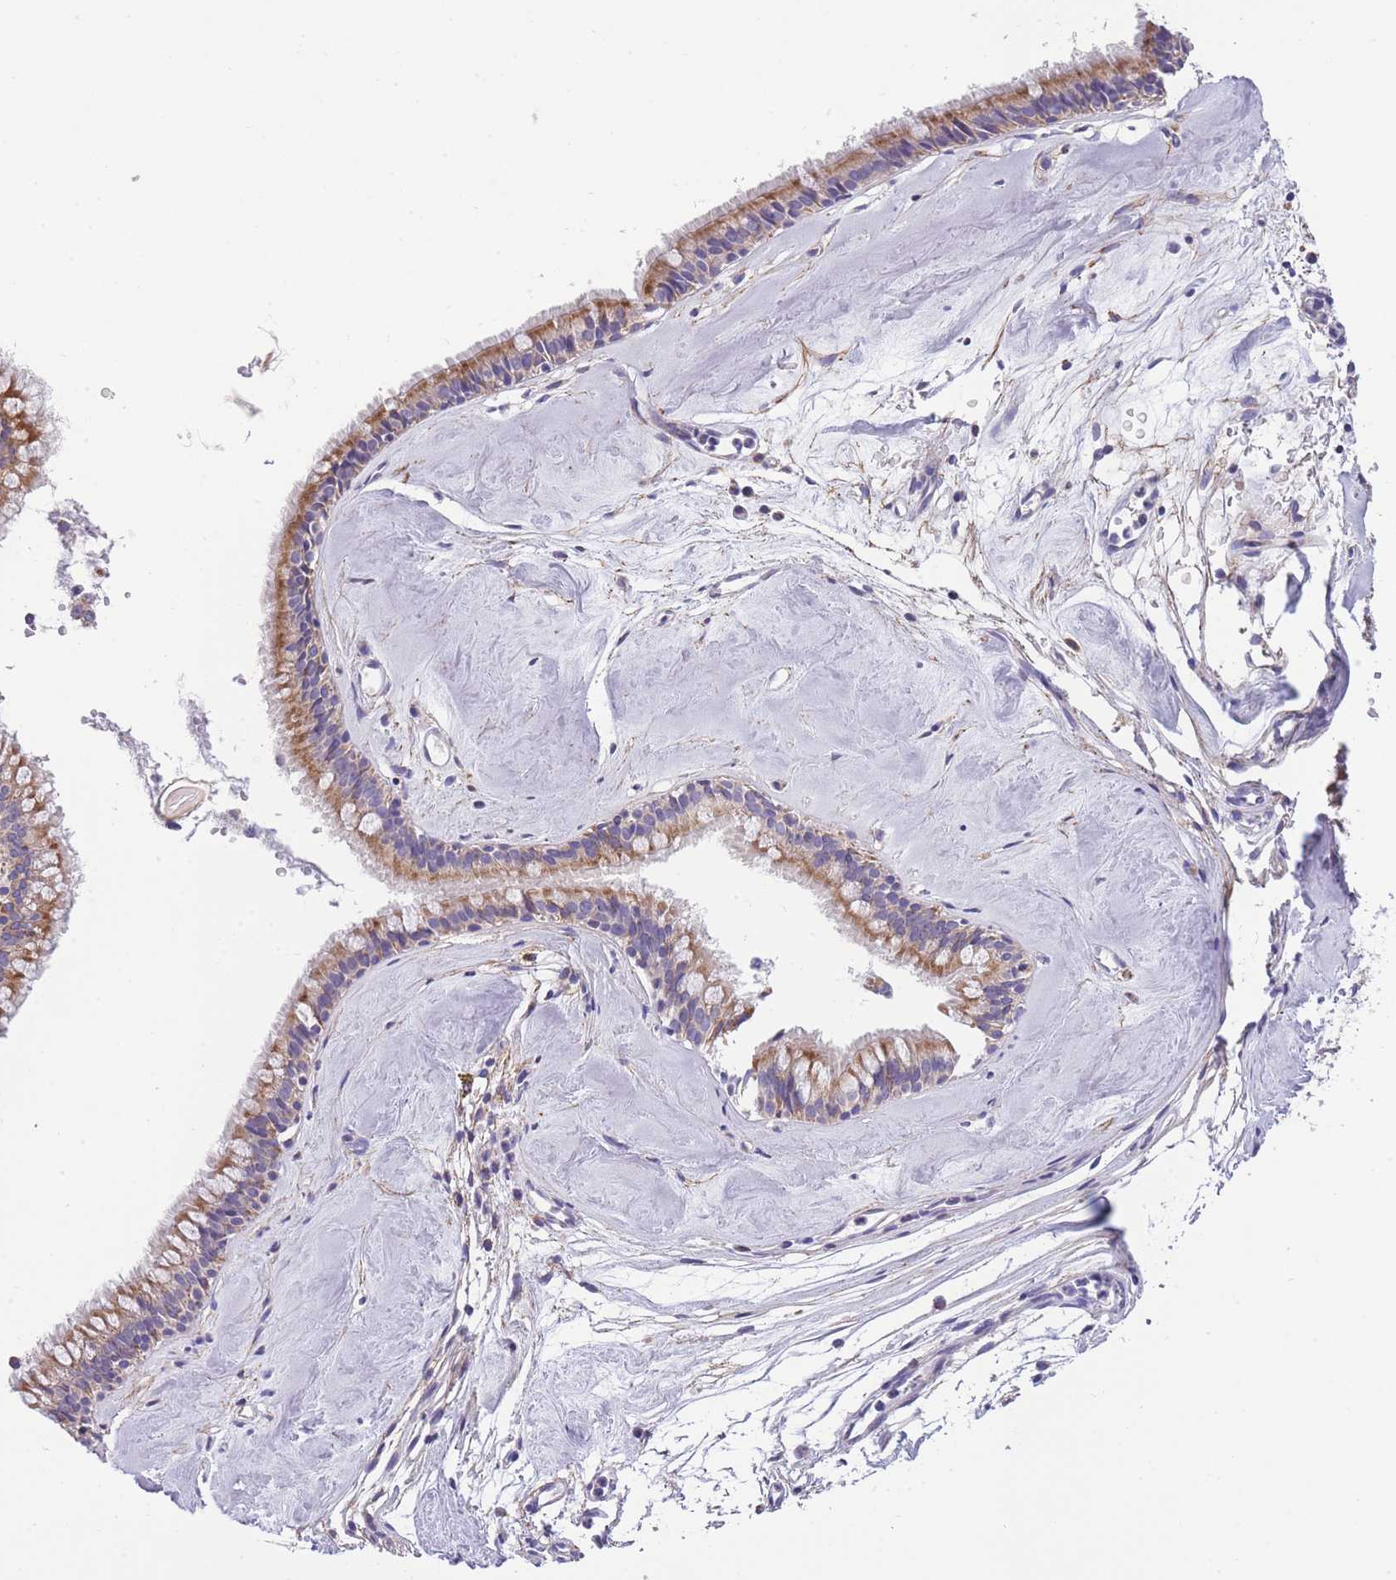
{"staining": {"intensity": "moderate", "quantity": ">75%", "location": "cytoplasmic/membranous"}, "tissue": "nasopharynx", "cell_type": "Respiratory epithelial cells", "image_type": "normal", "snomed": [{"axis": "morphology", "description": "Normal tissue, NOS"}, {"axis": "topography", "description": "Nasopharynx"}], "caption": "Immunohistochemistry (IHC) of unremarkable nasopharynx exhibits medium levels of moderate cytoplasmic/membranous staining in about >75% of respiratory epithelial cells.", "gene": "ST3GAL3", "patient": {"sex": "male", "age": 65}}